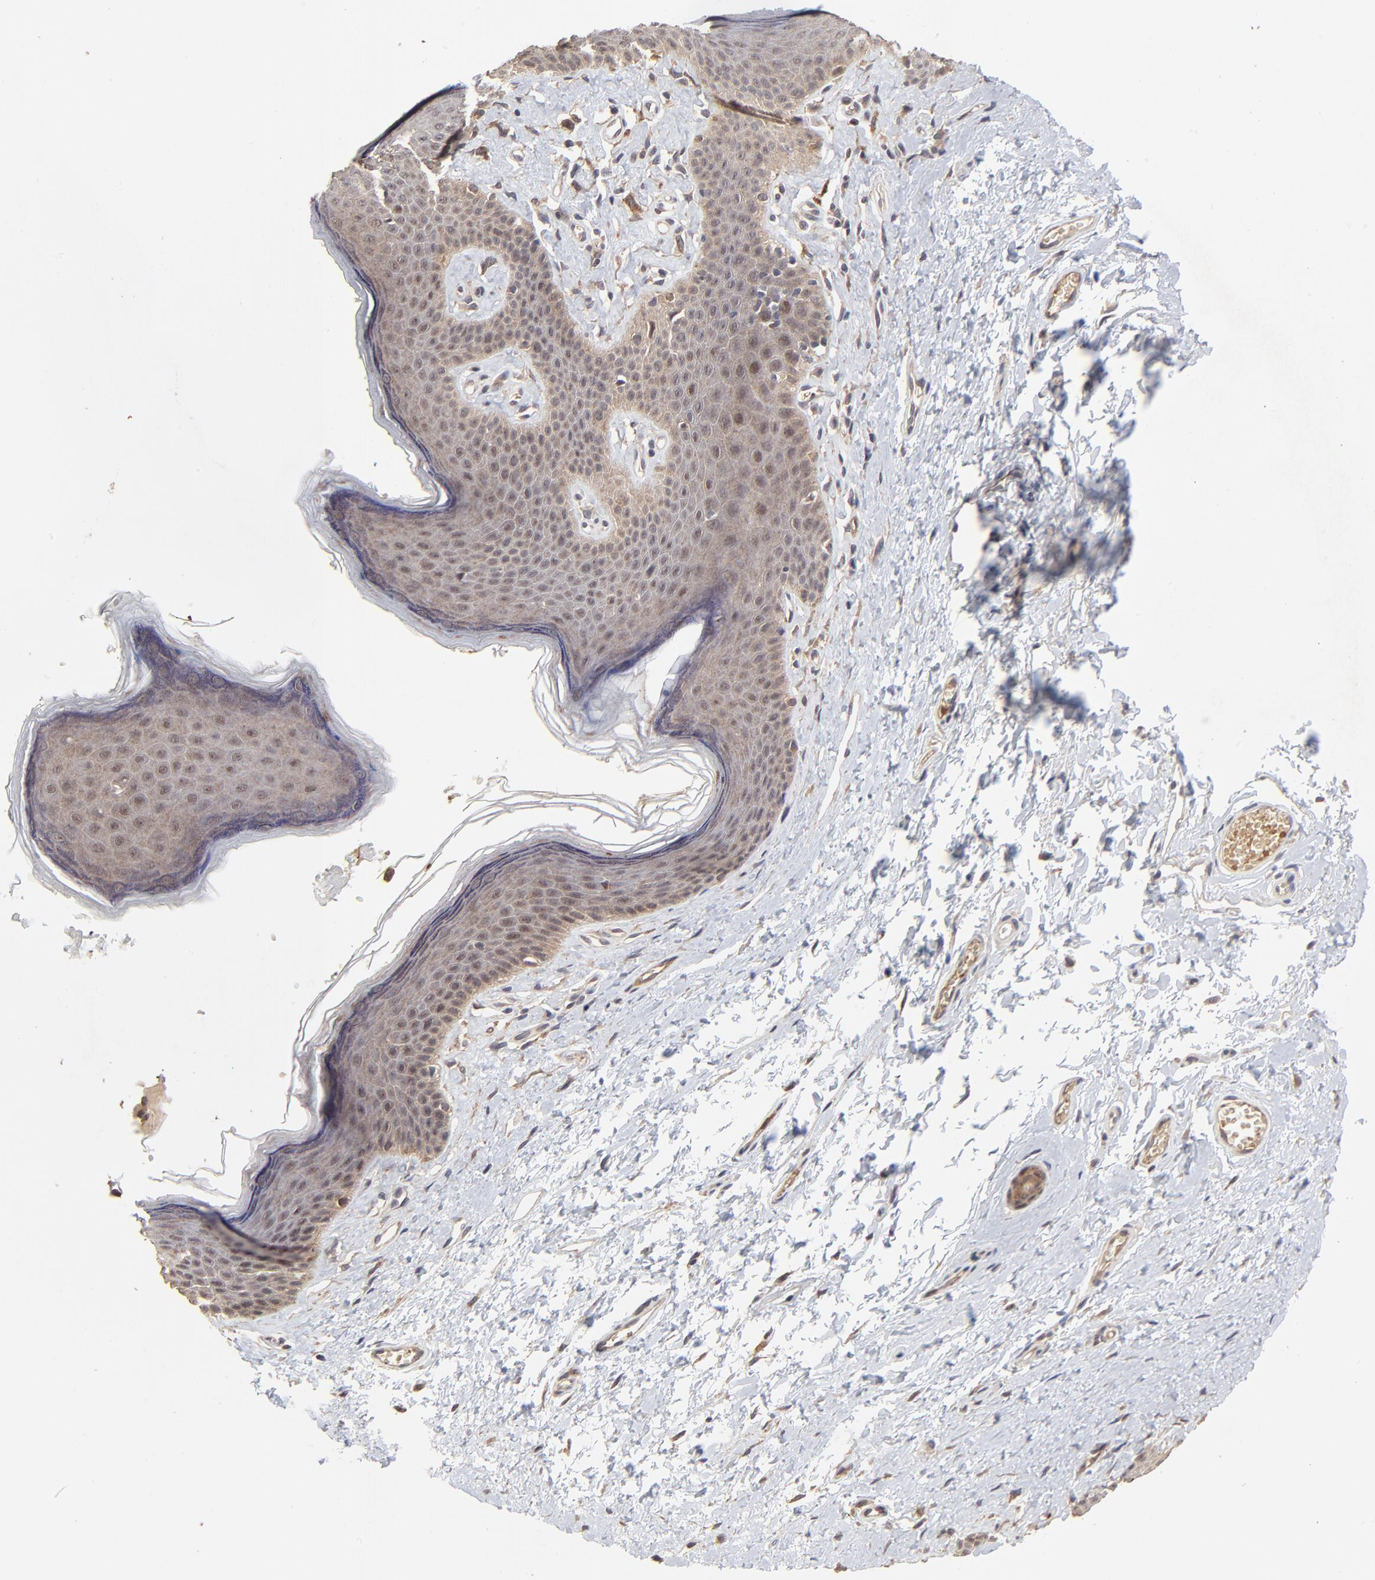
{"staining": {"intensity": "weak", "quantity": ">75%", "location": "cytoplasmic/membranous"}, "tissue": "skin", "cell_type": "Epidermal cells", "image_type": "normal", "snomed": [{"axis": "morphology", "description": "Normal tissue, NOS"}, {"axis": "morphology", "description": "Inflammation, NOS"}, {"axis": "topography", "description": "Vulva"}], "caption": "The photomicrograph displays immunohistochemical staining of unremarkable skin. There is weak cytoplasmic/membranous staining is seen in approximately >75% of epidermal cells. (brown staining indicates protein expression, while blue staining denotes nuclei).", "gene": "FRMD8", "patient": {"sex": "female", "age": 84}}